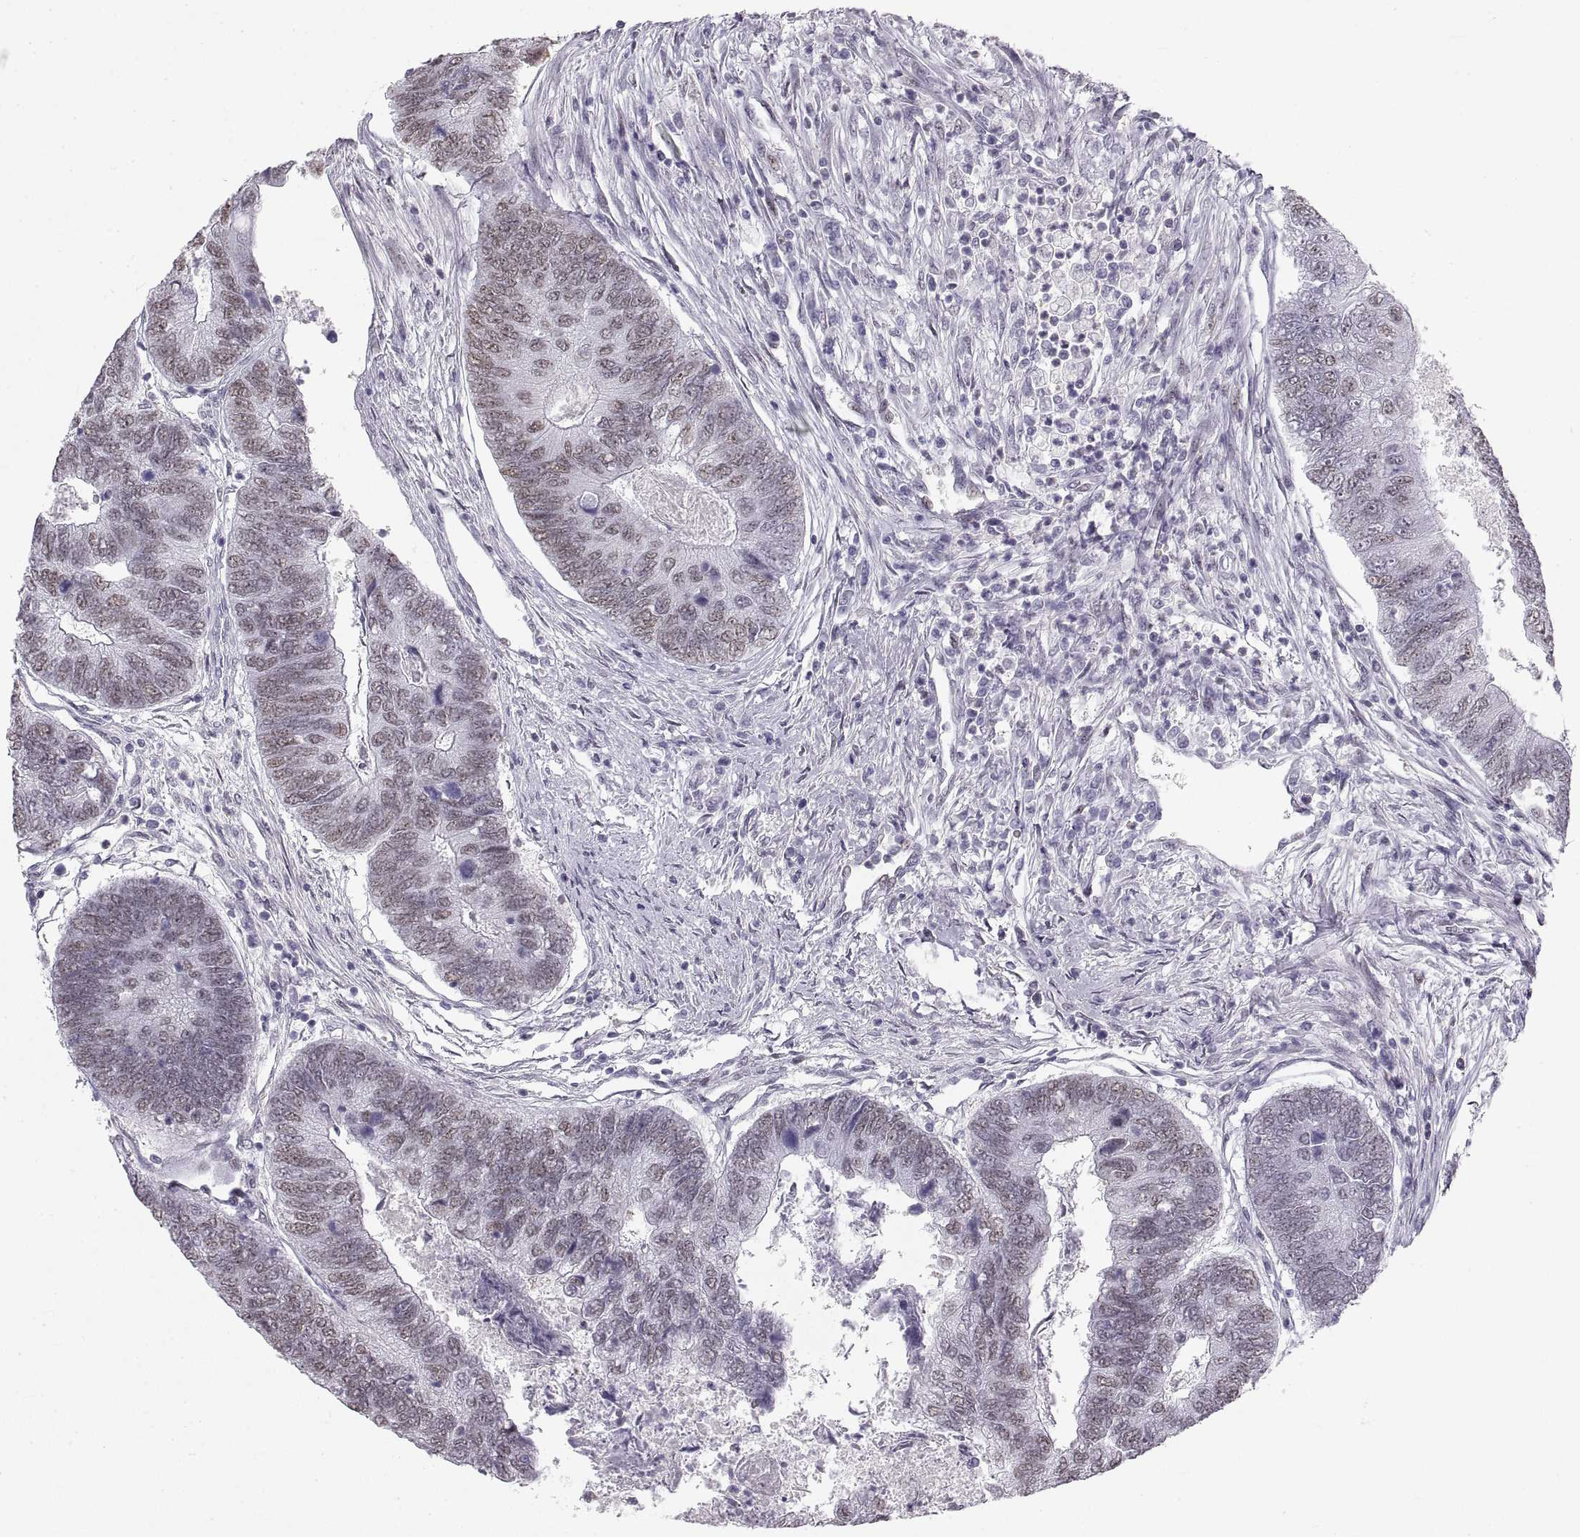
{"staining": {"intensity": "weak", "quantity": "<25%", "location": "cytoplasmic/membranous,nuclear"}, "tissue": "colorectal cancer", "cell_type": "Tumor cells", "image_type": "cancer", "snomed": [{"axis": "morphology", "description": "Adenocarcinoma, NOS"}, {"axis": "topography", "description": "Colon"}], "caption": "Tumor cells are negative for protein expression in human adenocarcinoma (colorectal). (Immunohistochemistry, brightfield microscopy, high magnification).", "gene": "NANOS3", "patient": {"sex": "female", "age": 67}}